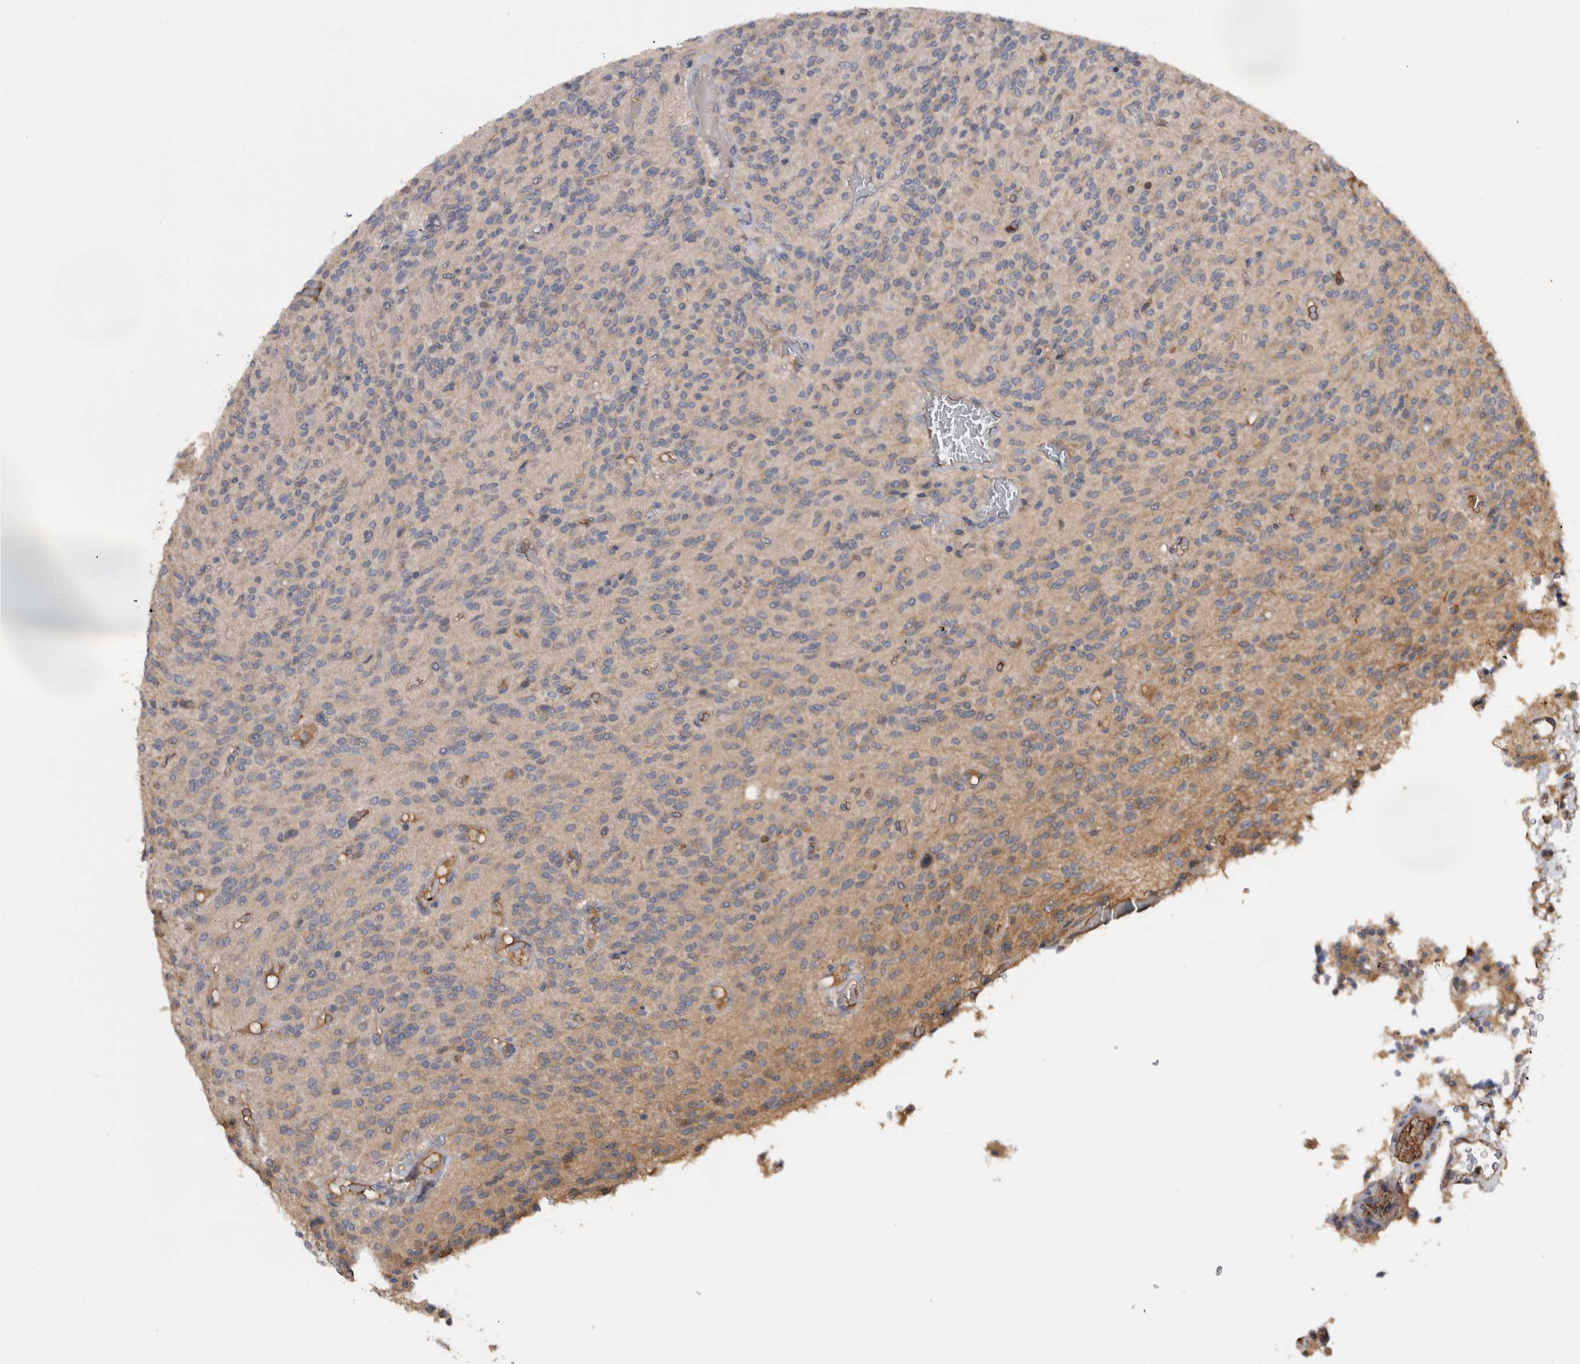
{"staining": {"intensity": "weak", "quantity": "<25%", "location": "cytoplasmic/membranous"}, "tissue": "glioma", "cell_type": "Tumor cells", "image_type": "cancer", "snomed": [{"axis": "morphology", "description": "Glioma, malignant, High grade"}, {"axis": "topography", "description": "Brain"}], "caption": "Immunohistochemistry (IHC) of human malignant high-grade glioma exhibits no positivity in tumor cells.", "gene": "TMED7", "patient": {"sex": "male", "age": 34}}